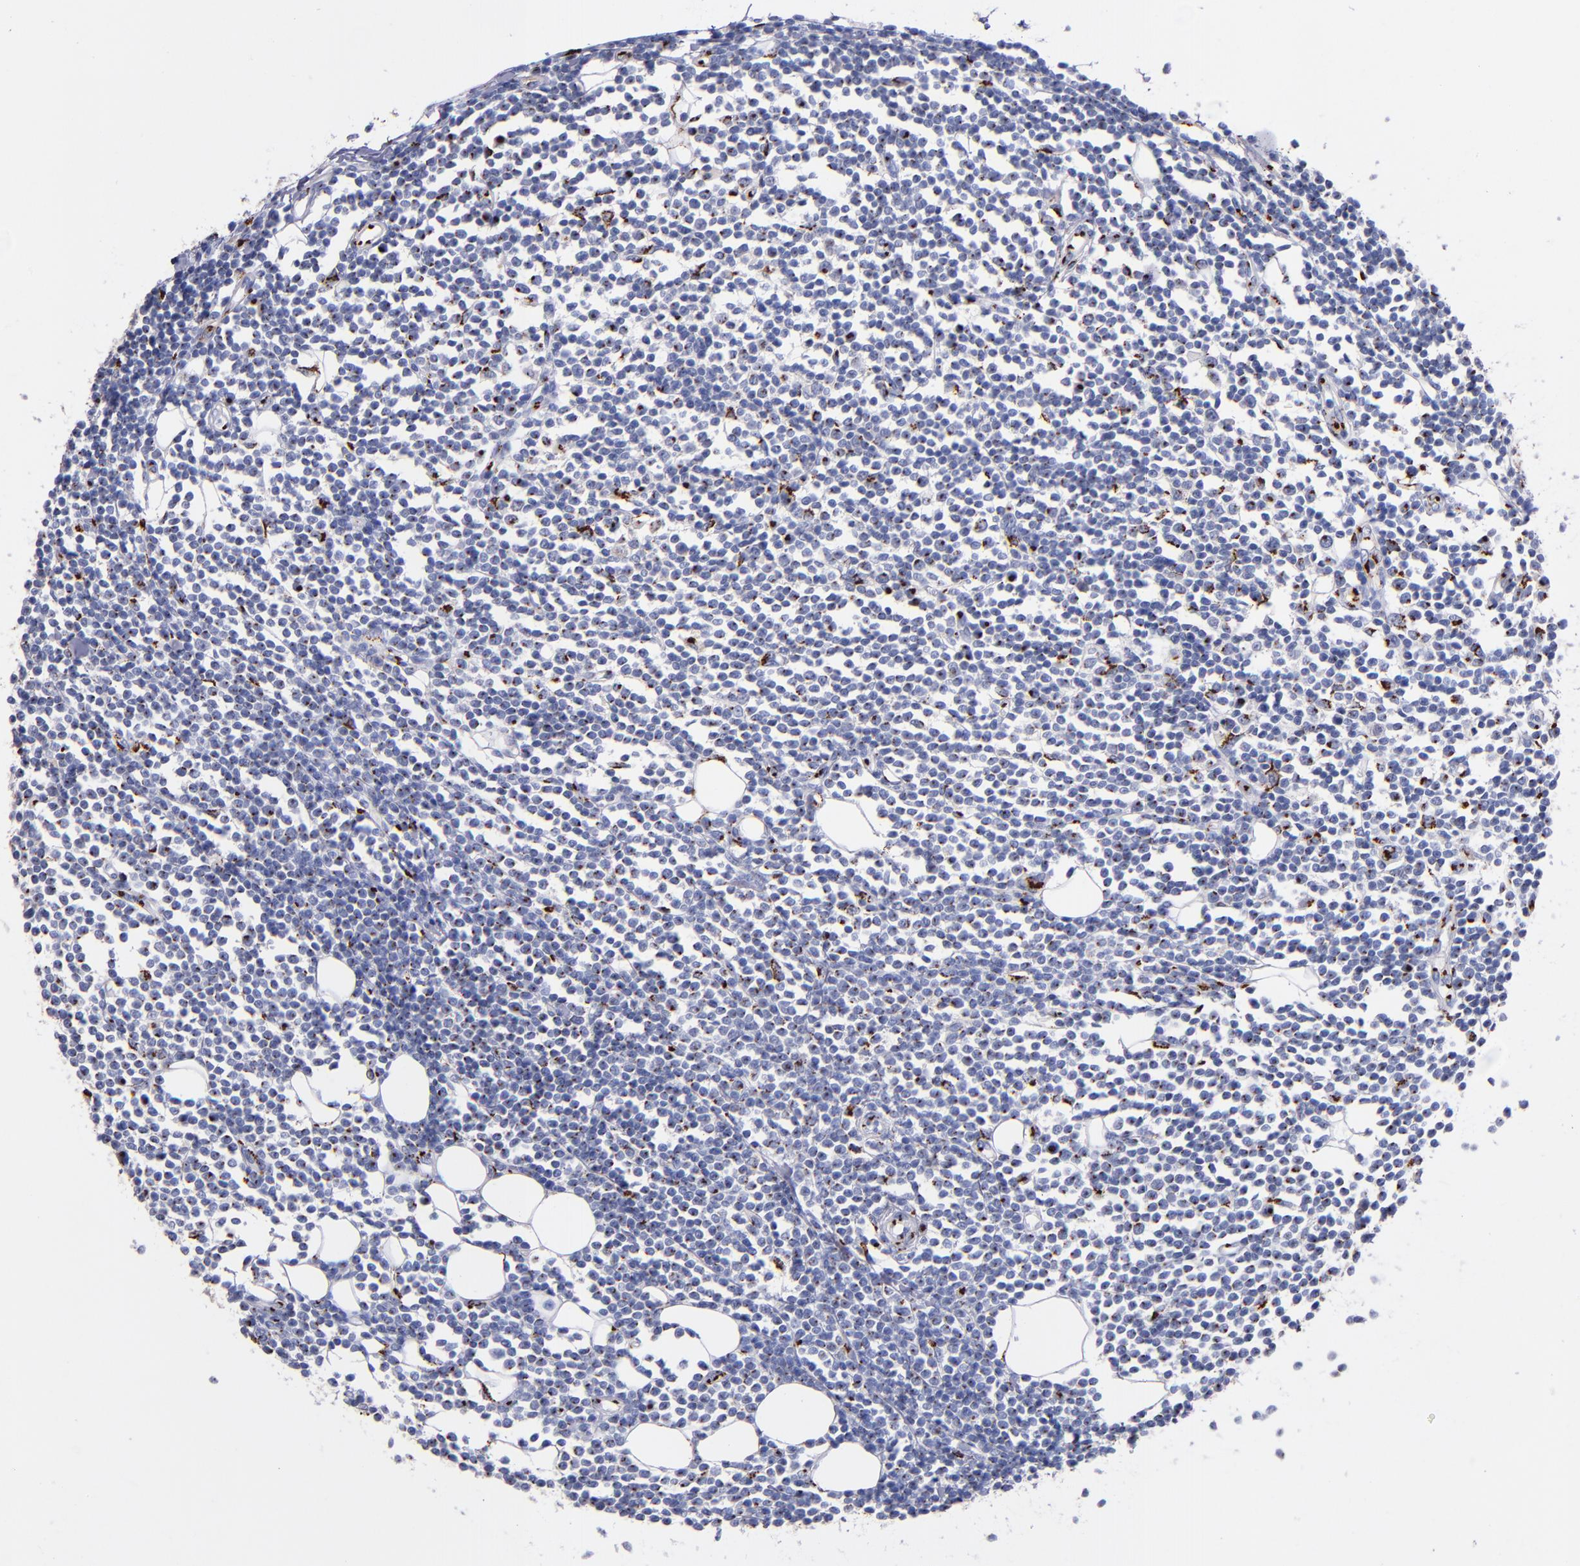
{"staining": {"intensity": "strong", "quantity": "<25%", "location": "cytoplasmic/membranous,nuclear"}, "tissue": "lymphoma", "cell_type": "Tumor cells", "image_type": "cancer", "snomed": [{"axis": "morphology", "description": "Malignant lymphoma, non-Hodgkin's type, Low grade"}, {"axis": "topography", "description": "Soft tissue"}], "caption": "Protein staining by IHC exhibits strong cytoplasmic/membranous and nuclear expression in approximately <25% of tumor cells in lymphoma. The protein of interest is shown in brown color, while the nuclei are stained blue.", "gene": "GOLIM4", "patient": {"sex": "male", "age": 92}}